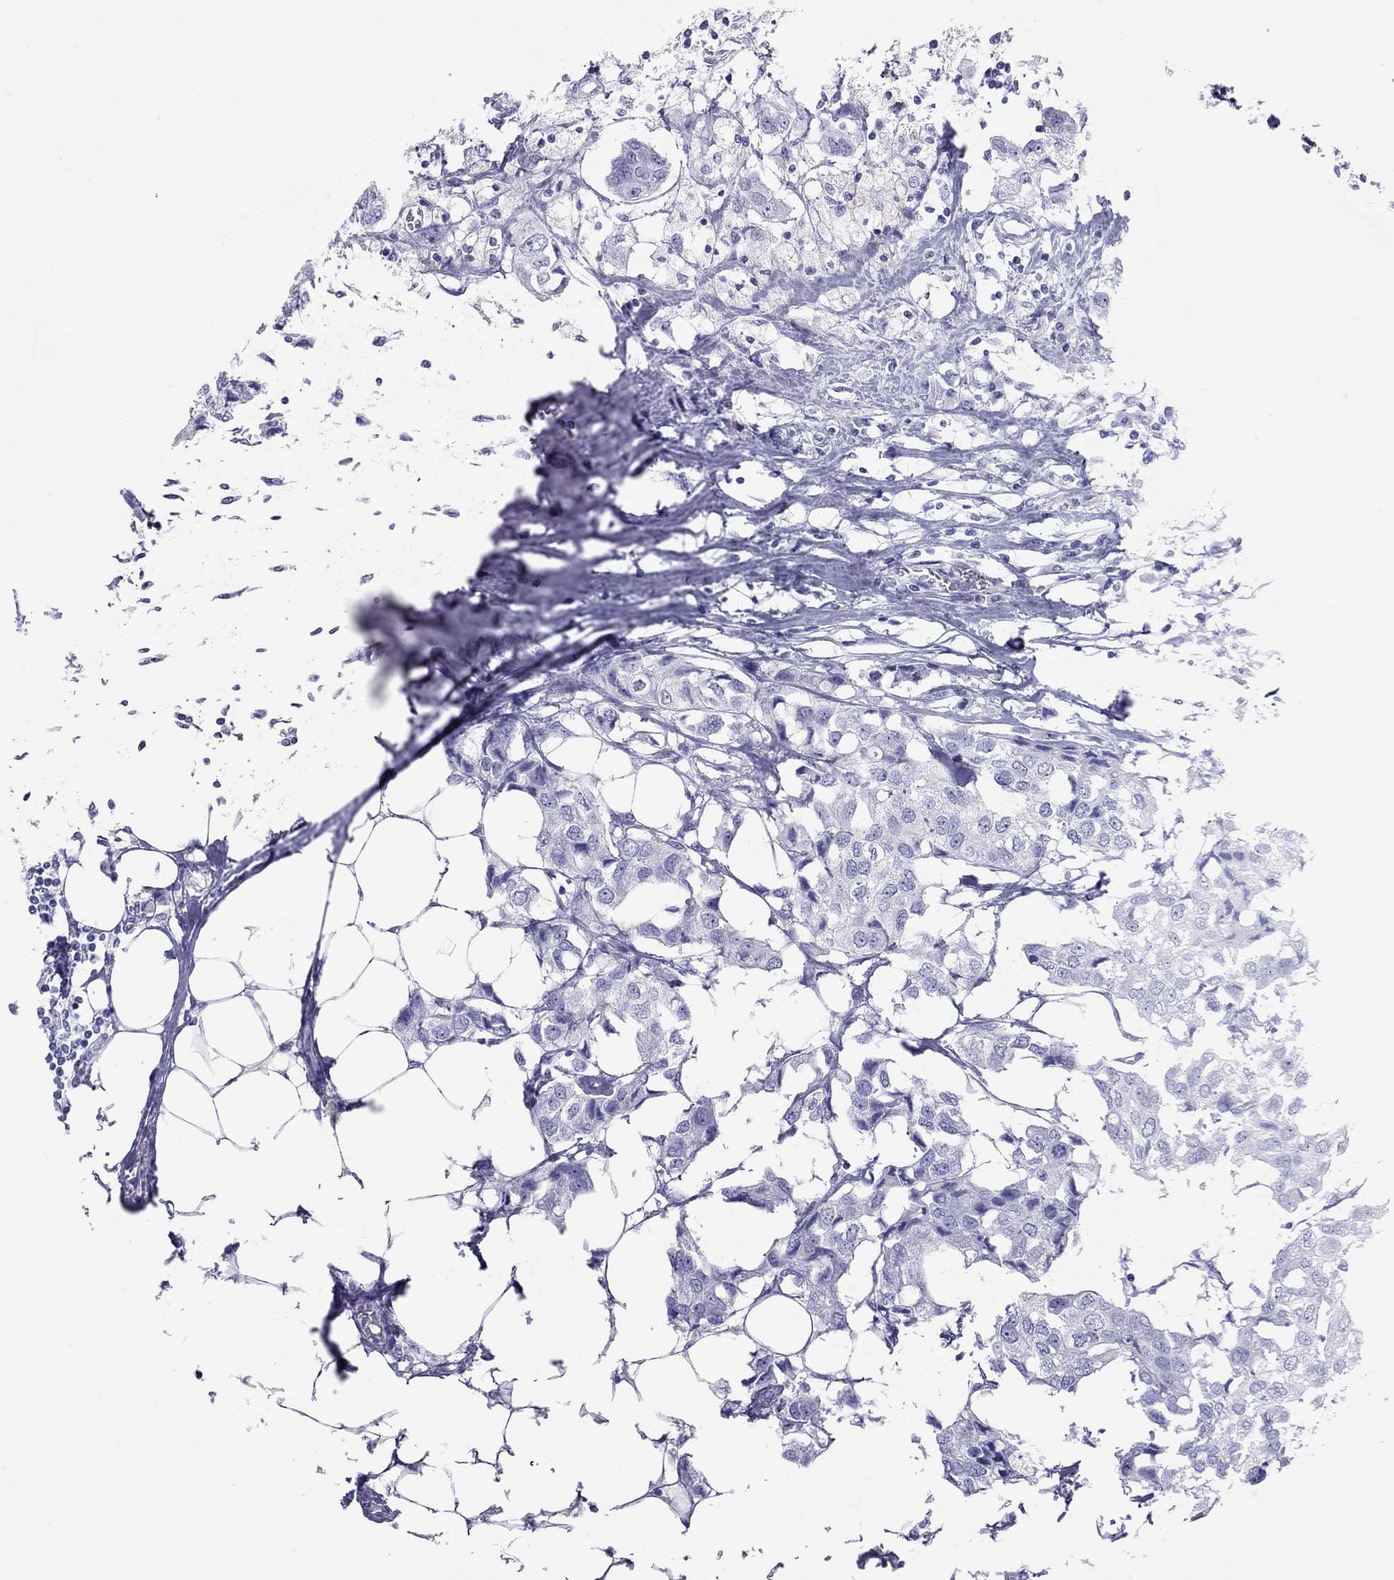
{"staining": {"intensity": "negative", "quantity": "none", "location": "none"}, "tissue": "breast cancer", "cell_type": "Tumor cells", "image_type": "cancer", "snomed": [{"axis": "morphology", "description": "Duct carcinoma"}, {"axis": "topography", "description": "Breast"}], "caption": "Protein analysis of breast cancer (intraductal carcinoma) exhibits no significant expression in tumor cells. (DAB (3,3'-diaminobenzidine) immunohistochemistry (IHC) visualized using brightfield microscopy, high magnification).", "gene": "STAG3", "patient": {"sex": "female", "age": 80}}